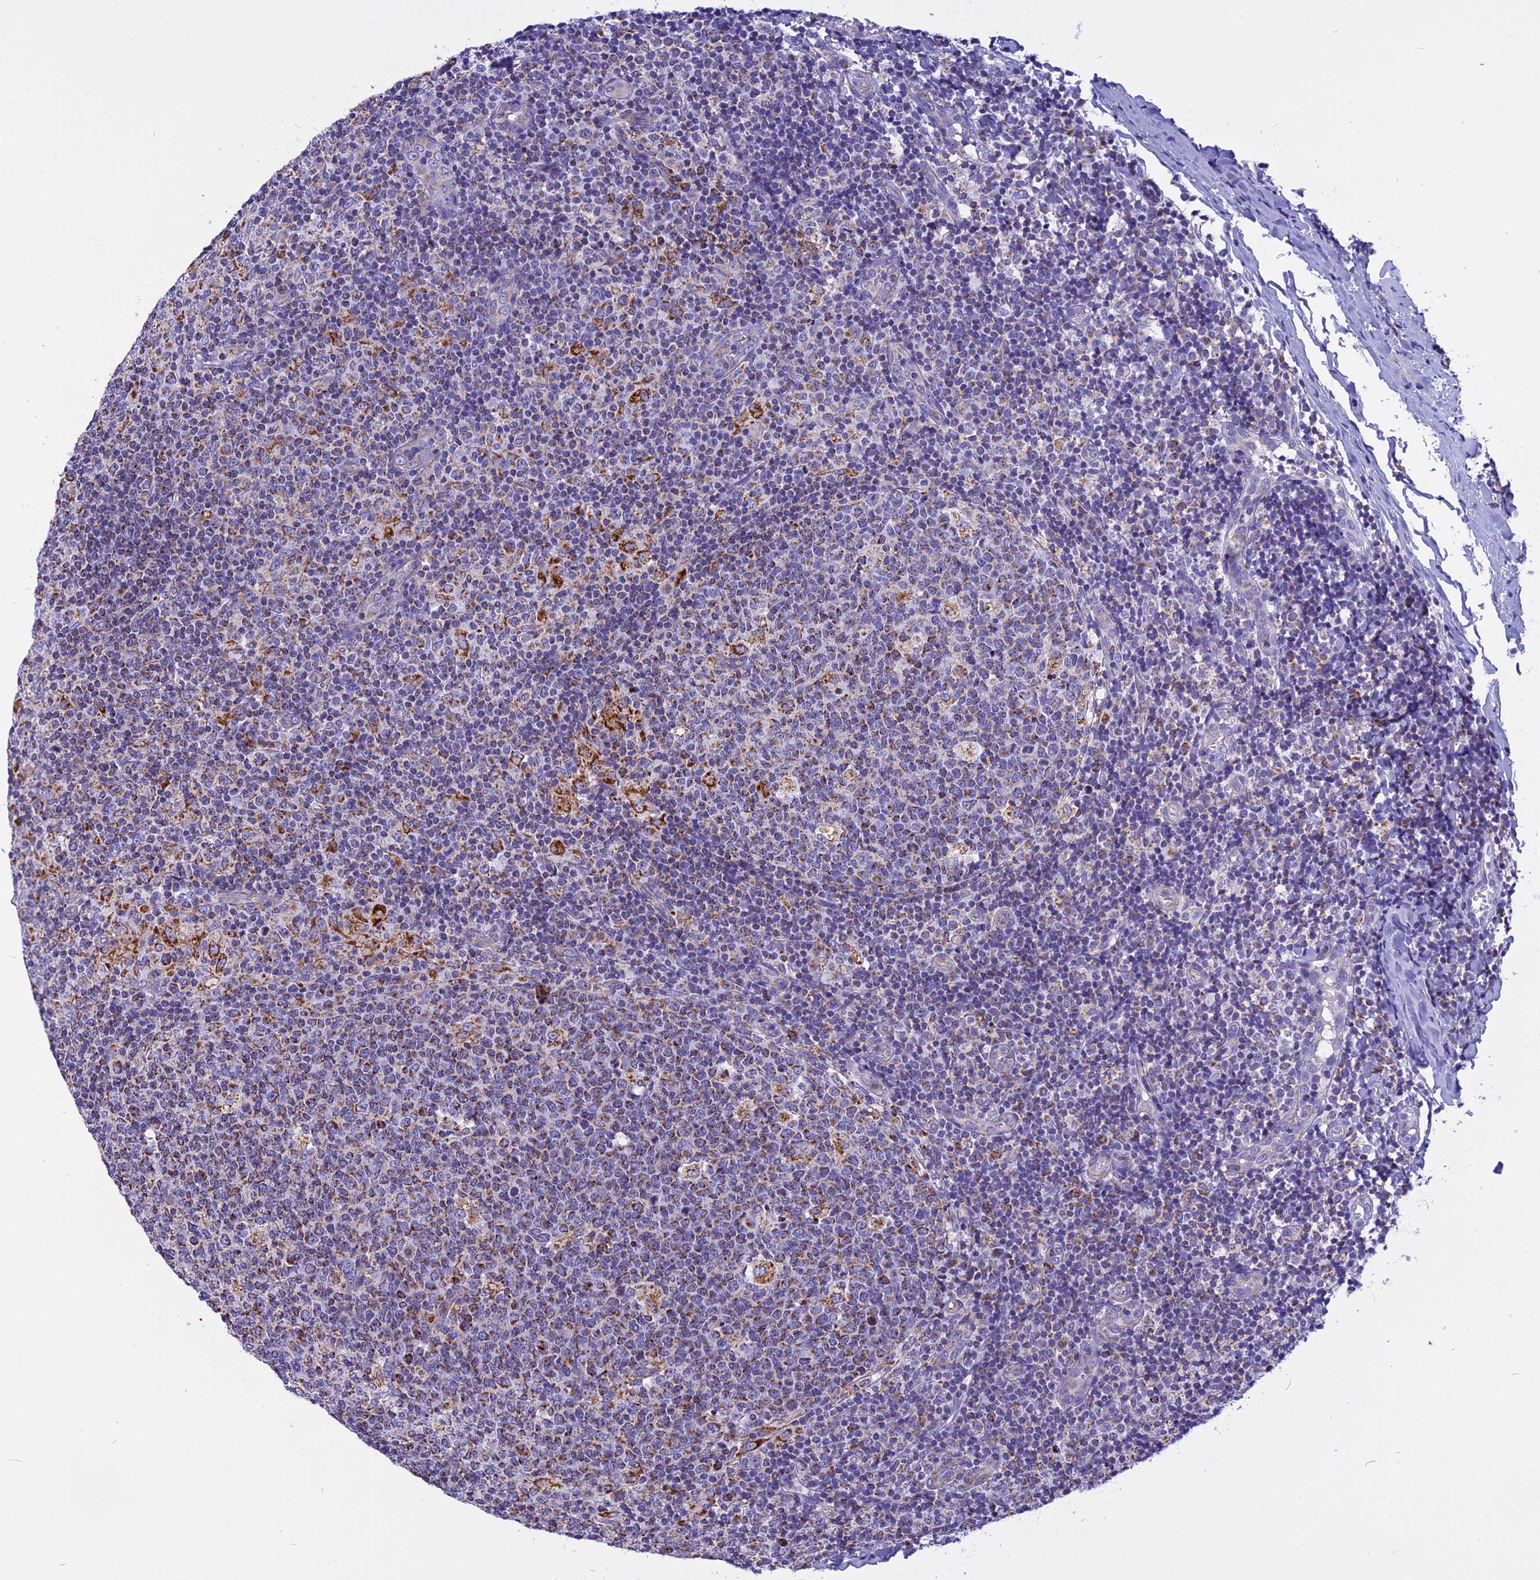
{"staining": {"intensity": "moderate", "quantity": "<25%", "location": "cytoplasmic/membranous"}, "tissue": "tonsil", "cell_type": "Germinal center cells", "image_type": "normal", "snomed": [{"axis": "morphology", "description": "Normal tissue, NOS"}, {"axis": "topography", "description": "Tonsil"}], "caption": "Tonsil stained with DAB (3,3'-diaminobenzidine) immunohistochemistry displays low levels of moderate cytoplasmic/membranous staining in about <25% of germinal center cells. The staining was performed using DAB to visualize the protein expression in brown, while the nuclei were stained in blue with hematoxylin (Magnification: 20x).", "gene": "VDAC2", "patient": {"sex": "female", "age": 19}}